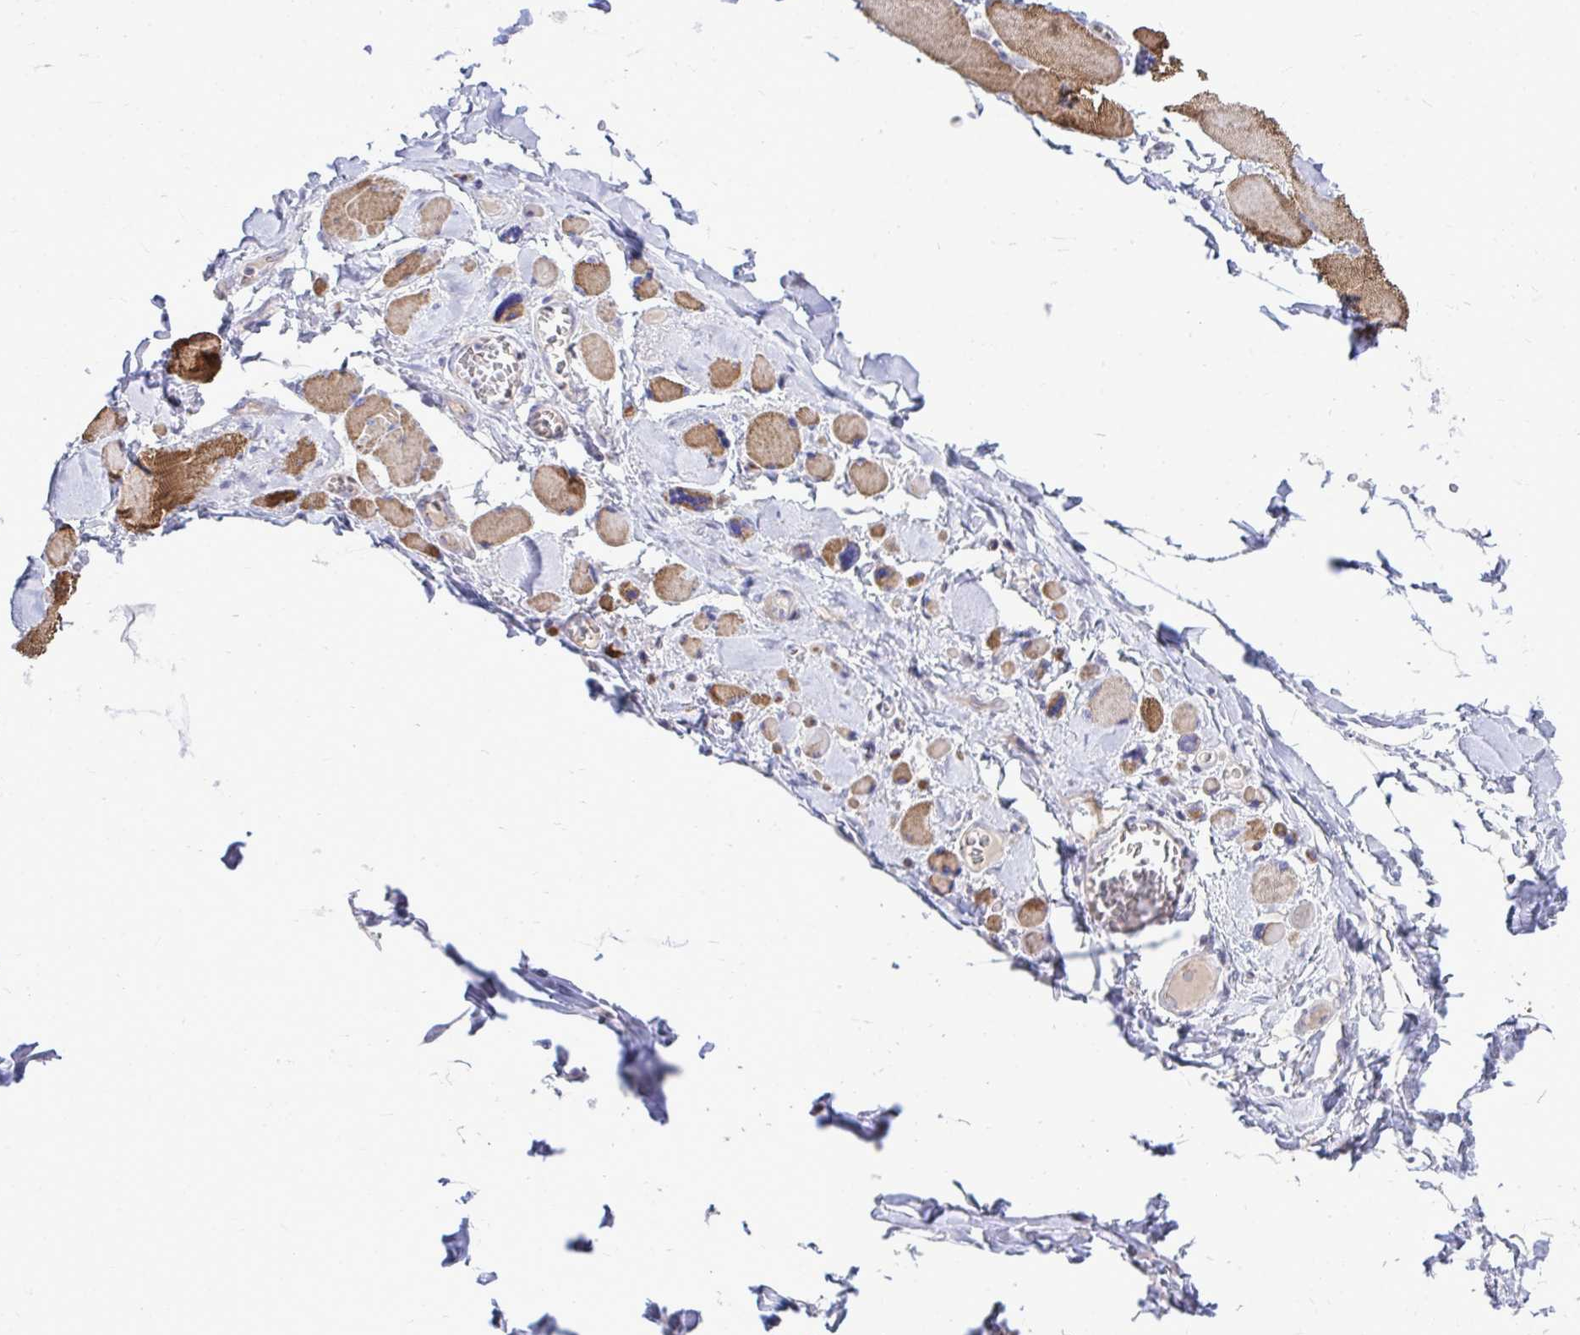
{"staining": {"intensity": "strong", "quantity": "25%-75%", "location": "cytoplasmic/membranous"}, "tissue": "skeletal muscle", "cell_type": "Myocytes", "image_type": "normal", "snomed": [{"axis": "morphology", "description": "Normal tissue, NOS"}, {"axis": "topography", "description": "Skeletal muscle"}], "caption": "This histopathology image reveals immunohistochemistry staining of normal human skeletal muscle, with high strong cytoplasmic/membranous staining in about 25%-75% of myocytes.", "gene": "TP53I11", "patient": {"sex": "female", "age": 75}}